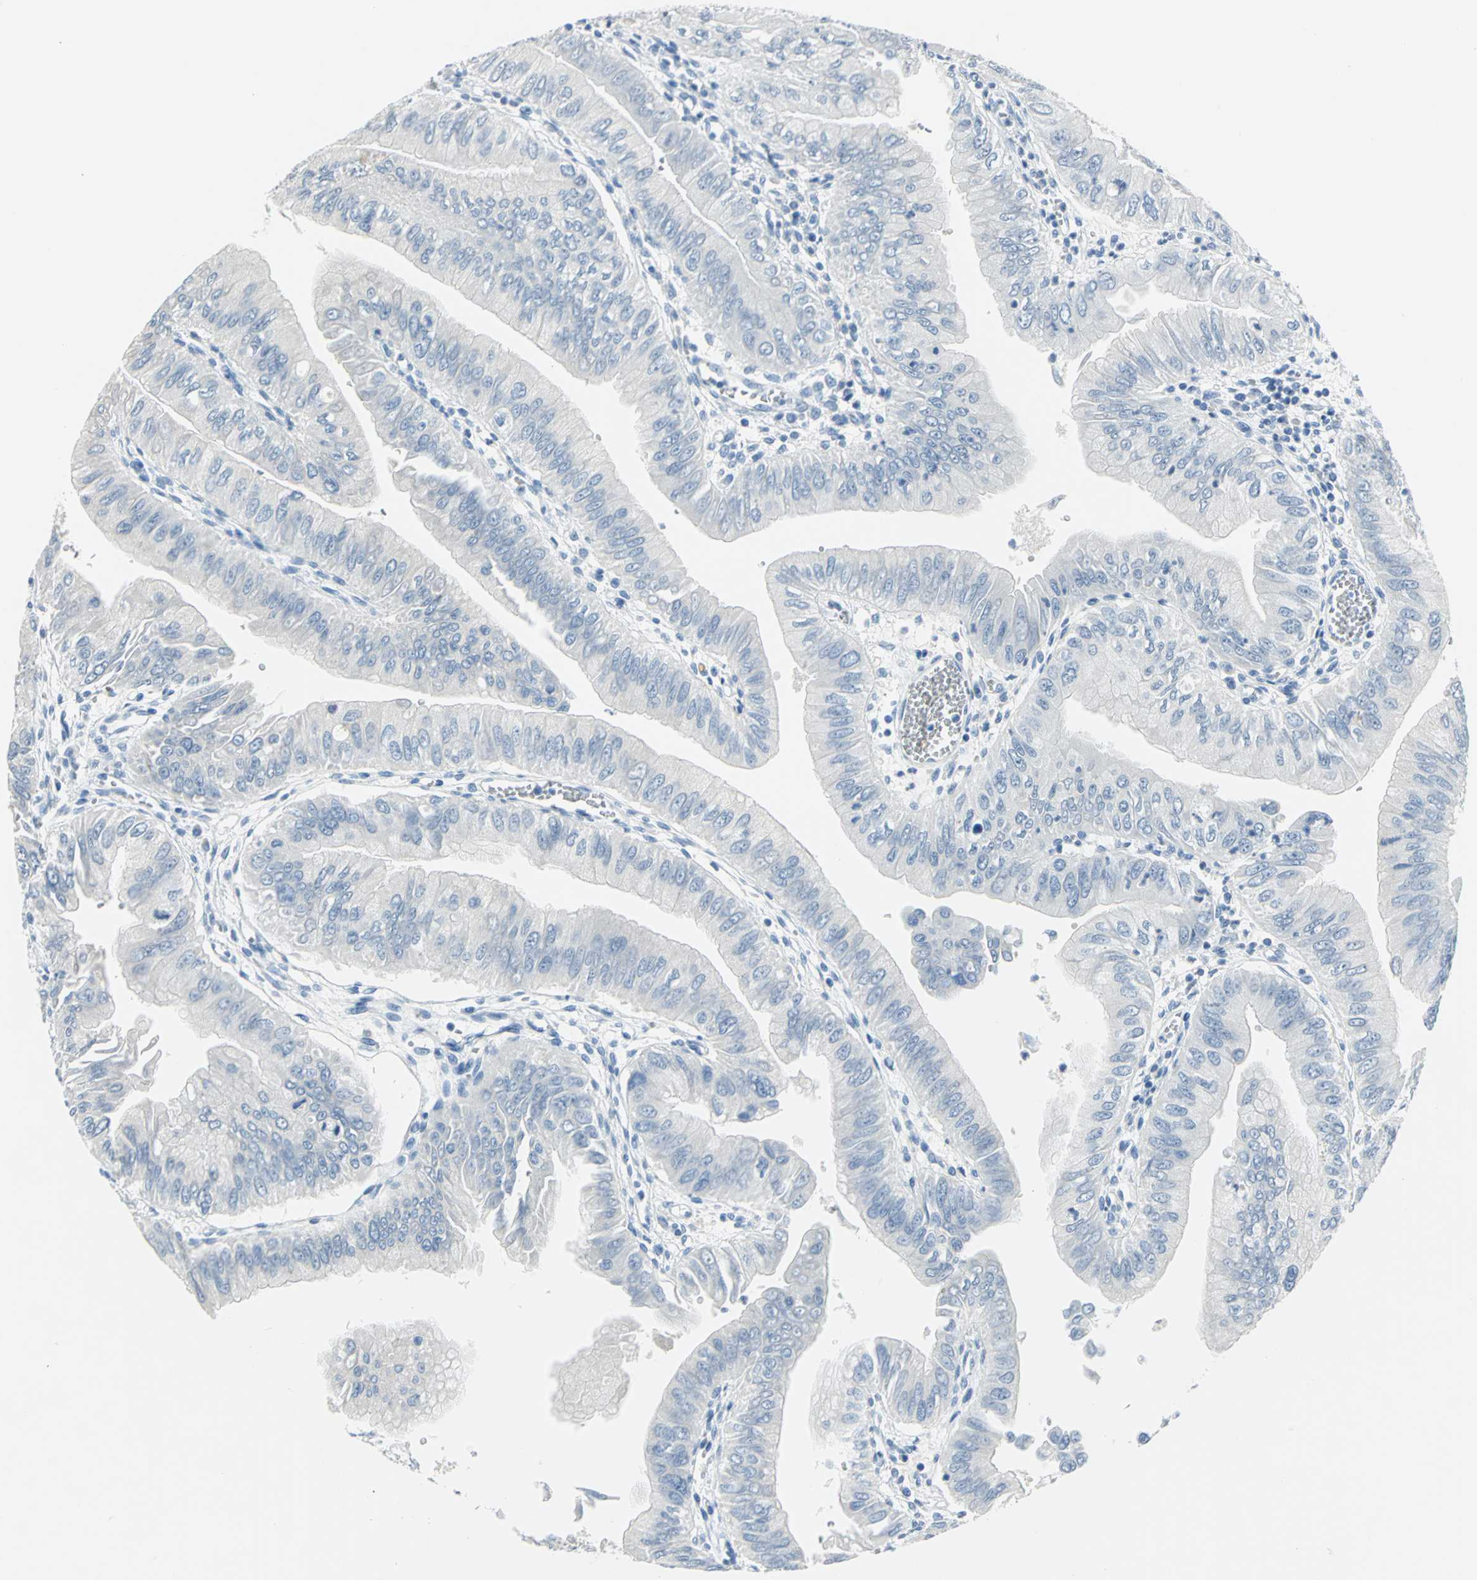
{"staining": {"intensity": "negative", "quantity": "none", "location": "none"}, "tissue": "pancreatic cancer", "cell_type": "Tumor cells", "image_type": "cancer", "snomed": [{"axis": "morphology", "description": "Normal tissue, NOS"}, {"axis": "topography", "description": "Lymph node"}], "caption": "DAB immunohistochemical staining of pancreatic cancer exhibits no significant expression in tumor cells.", "gene": "PKLR", "patient": {"sex": "male", "age": 50}}